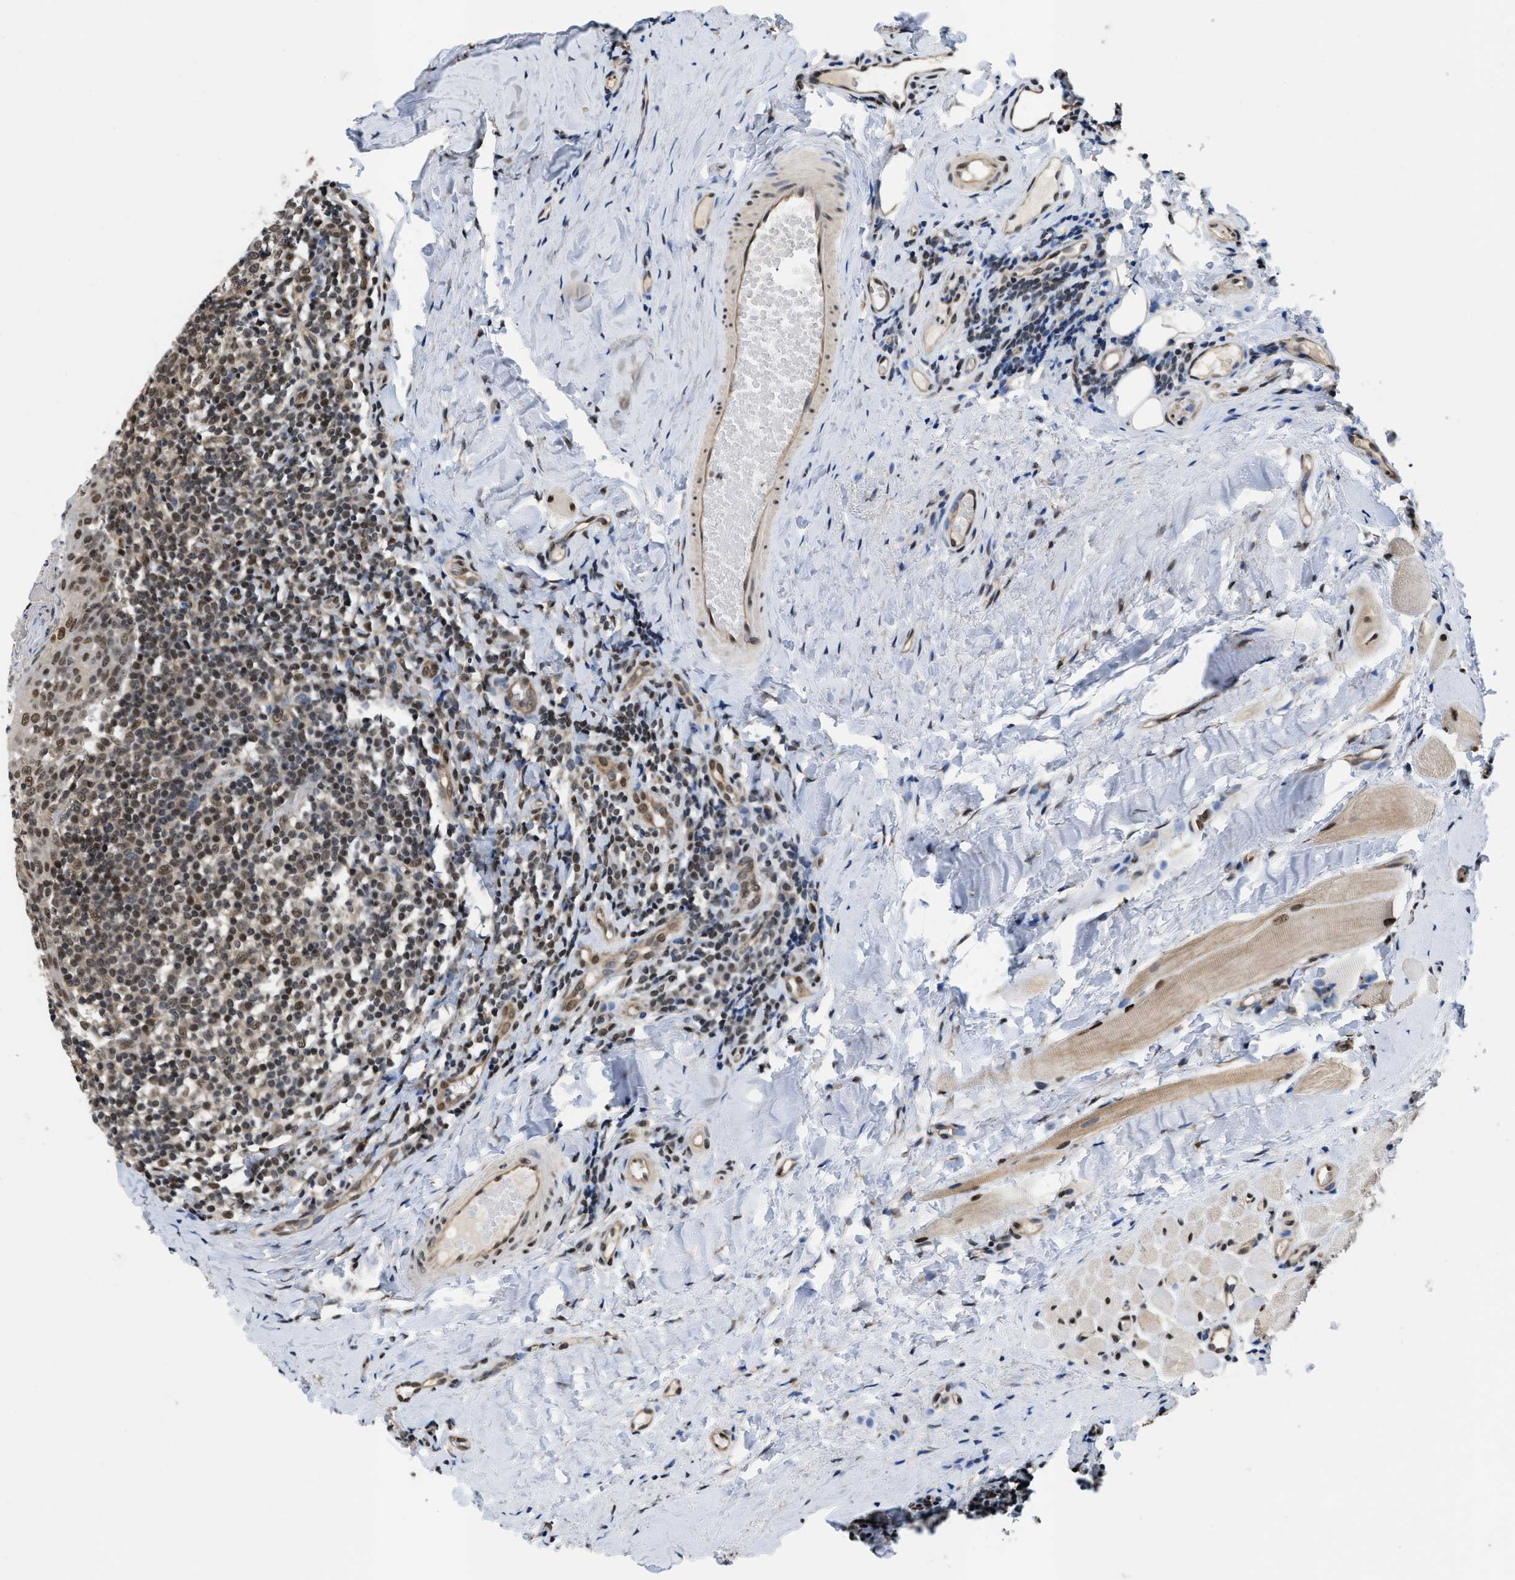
{"staining": {"intensity": "strong", "quantity": ">75%", "location": "nuclear"}, "tissue": "tonsil", "cell_type": "Germinal center cells", "image_type": "normal", "snomed": [{"axis": "morphology", "description": "Normal tissue, NOS"}, {"axis": "topography", "description": "Tonsil"}], "caption": "Immunohistochemistry (IHC) photomicrograph of unremarkable tonsil: human tonsil stained using immunohistochemistry (IHC) displays high levels of strong protein expression localized specifically in the nuclear of germinal center cells, appearing as a nuclear brown color.", "gene": "SAFB", "patient": {"sex": "female", "age": 19}}